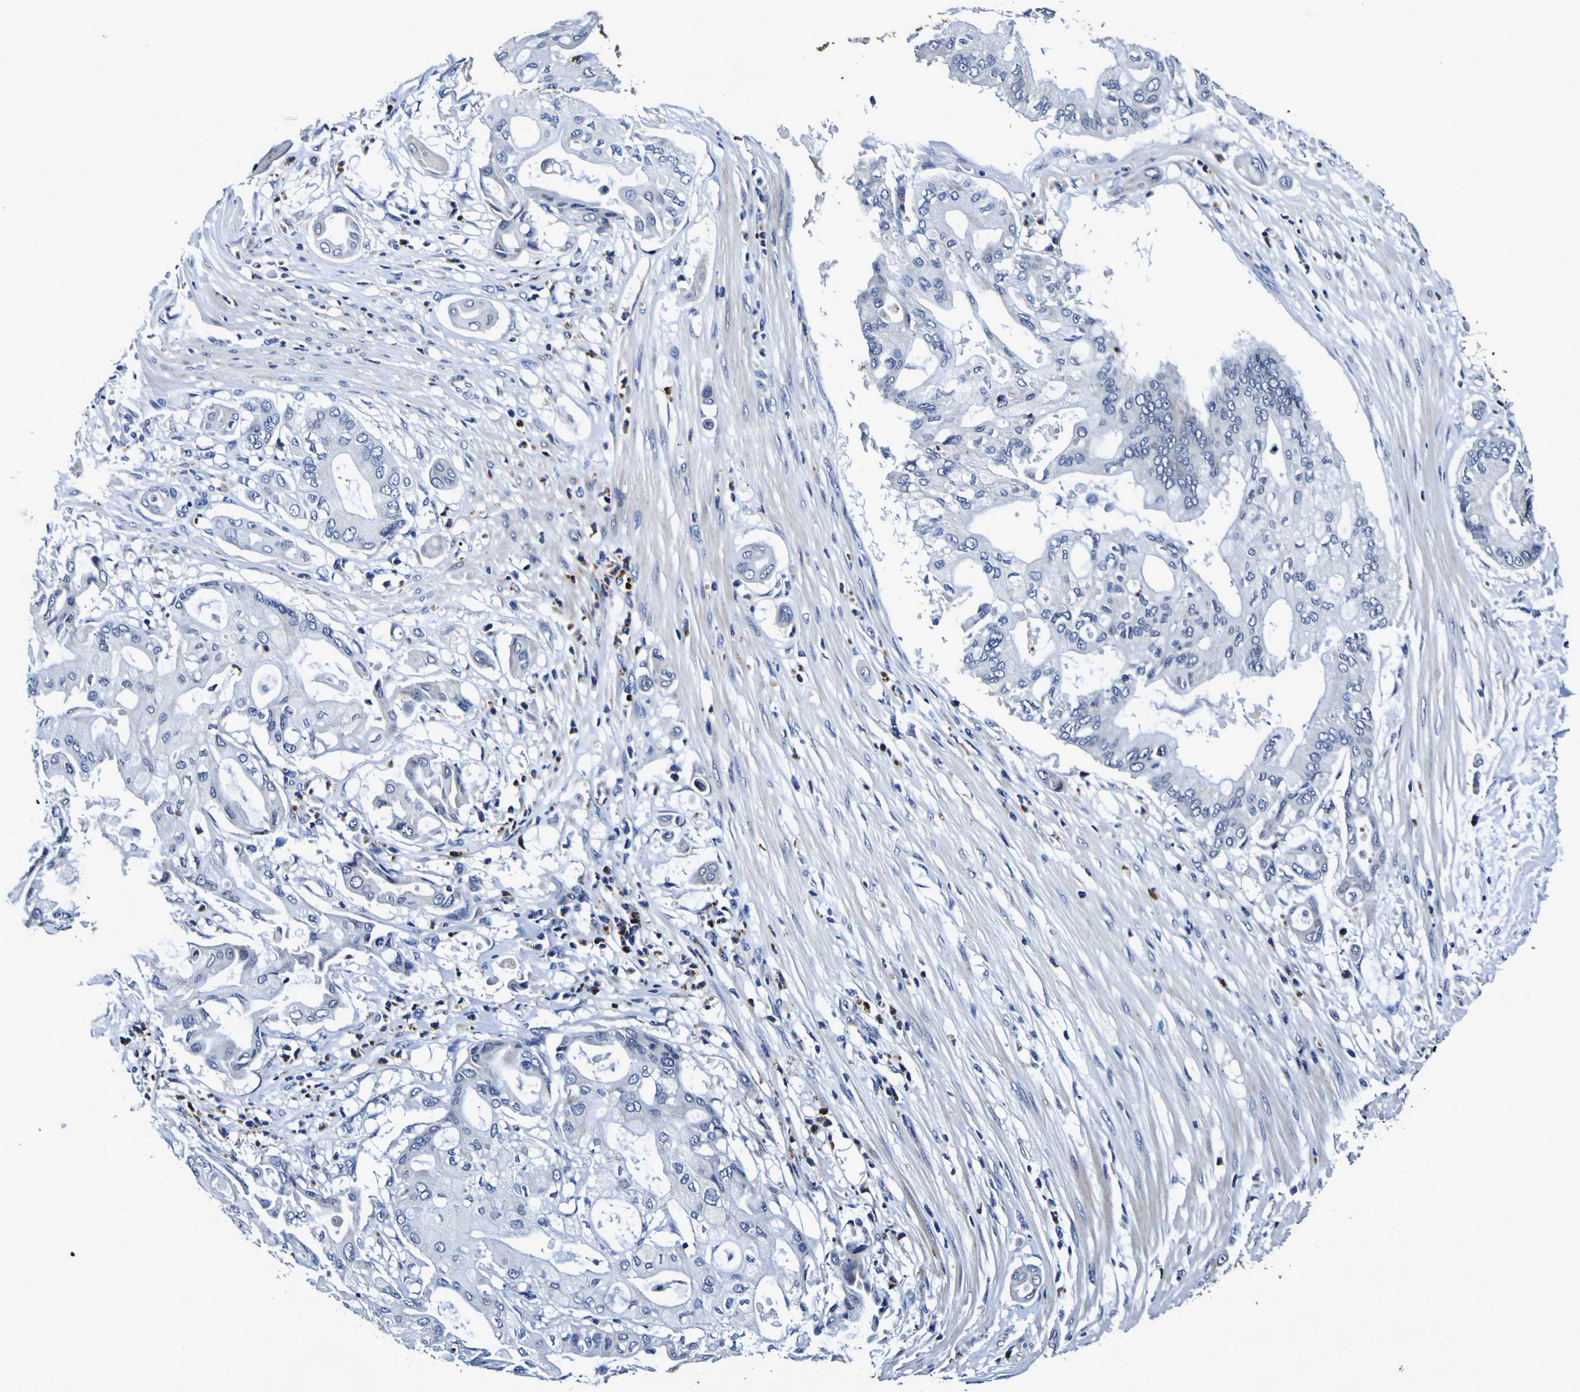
{"staining": {"intensity": "negative", "quantity": "none", "location": "none"}, "tissue": "pancreatic cancer", "cell_type": "Tumor cells", "image_type": "cancer", "snomed": [{"axis": "morphology", "description": "Adenocarcinoma, NOS"}, {"axis": "morphology", "description": "Adenocarcinoma, metastatic, NOS"}, {"axis": "topography", "description": "Lymph node"}, {"axis": "topography", "description": "Pancreas"}, {"axis": "topography", "description": "Duodenum"}], "caption": "Pancreatic cancer stained for a protein using immunohistochemistry (IHC) exhibits no expression tumor cells.", "gene": "PANK4", "patient": {"sex": "female", "age": 64}}